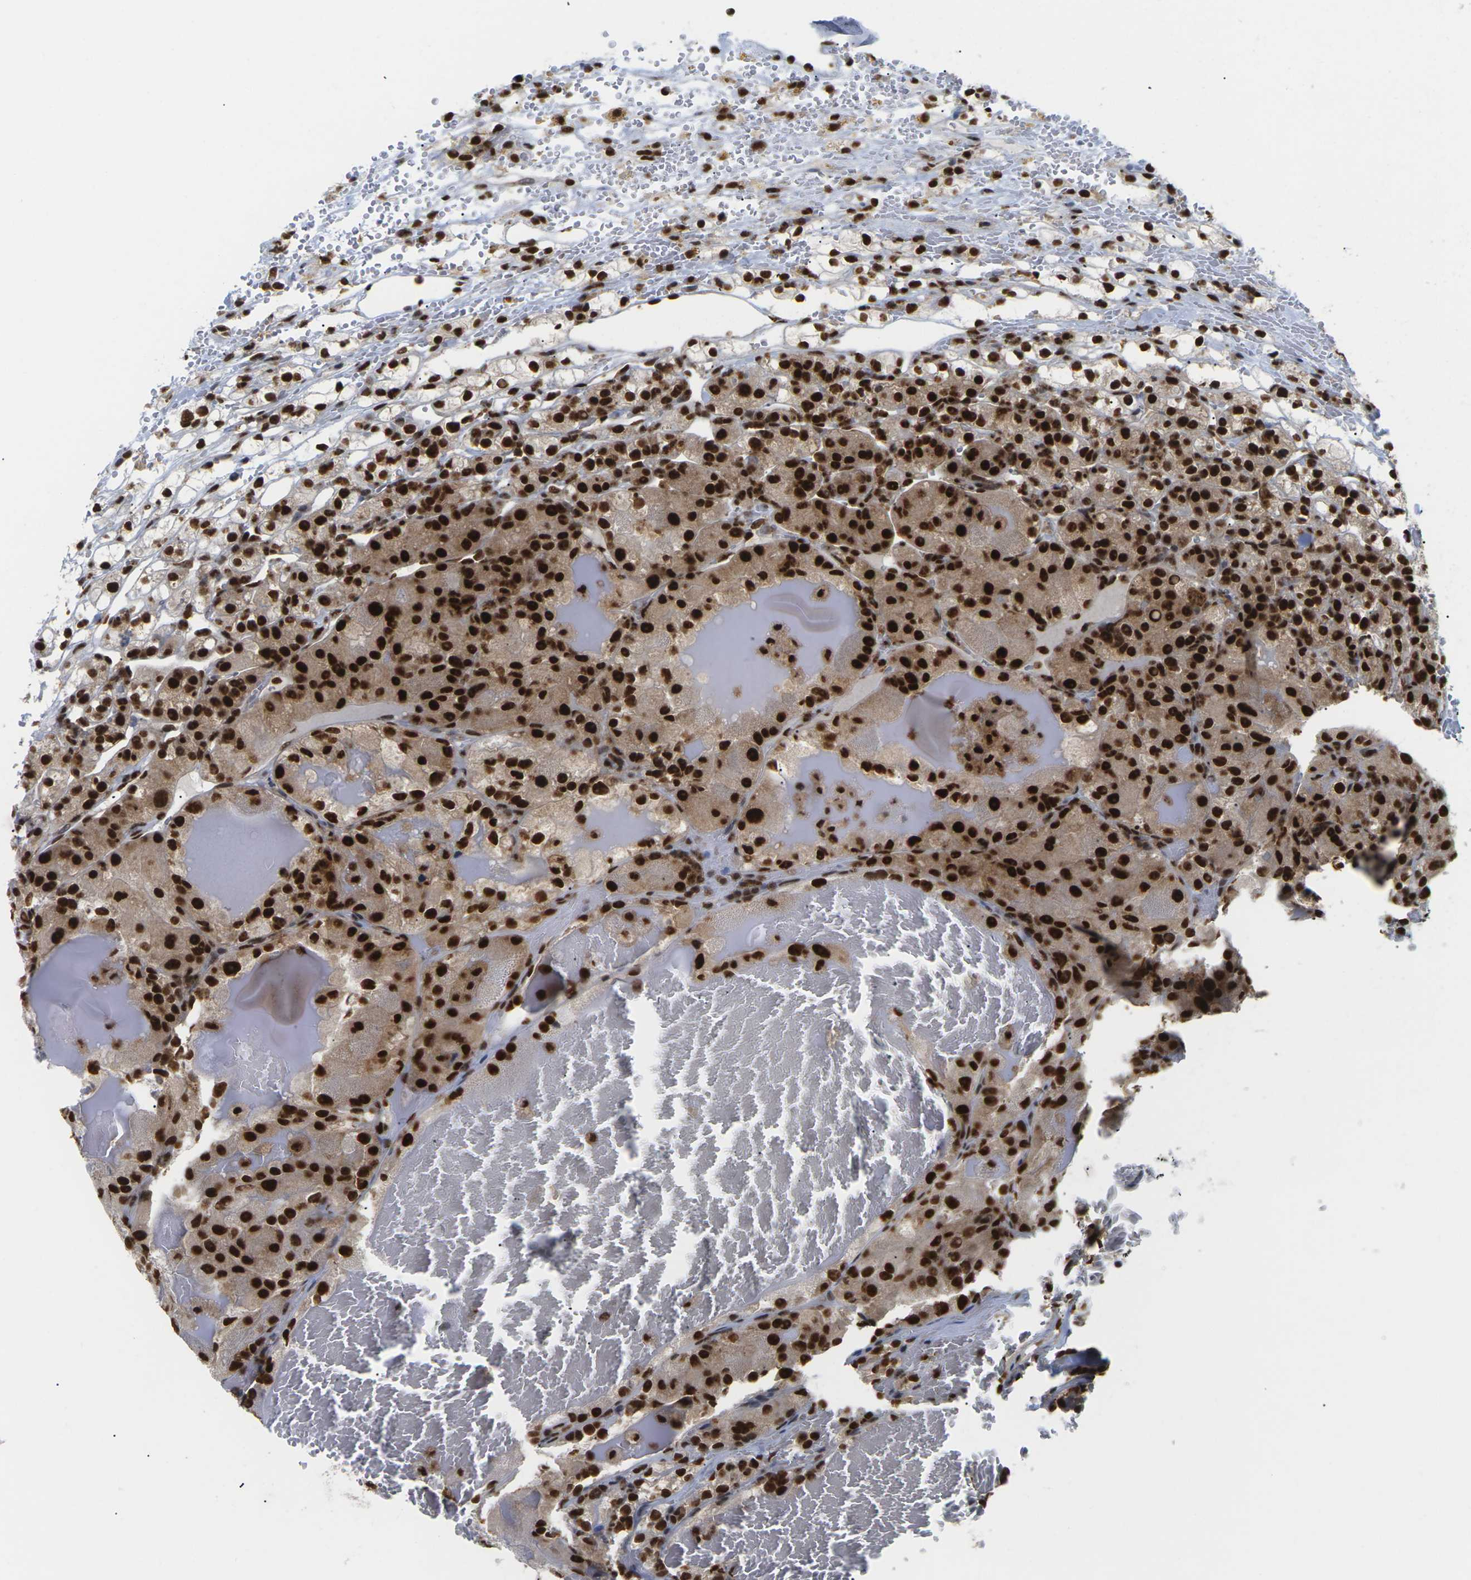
{"staining": {"intensity": "strong", "quantity": ">75%", "location": "cytoplasmic/membranous,nuclear"}, "tissue": "renal cancer", "cell_type": "Tumor cells", "image_type": "cancer", "snomed": [{"axis": "morphology", "description": "Adenocarcinoma, NOS"}, {"axis": "topography", "description": "Kidney"}], "caption": "Renal adenocarcinoma stained for a protein (brown) shows strong cytoplasmic/membranous and nuclear positive expression in about >75% of tumor cells.", "gene": "MAGOH", "patient": {"sex": "male", "age": 61}}